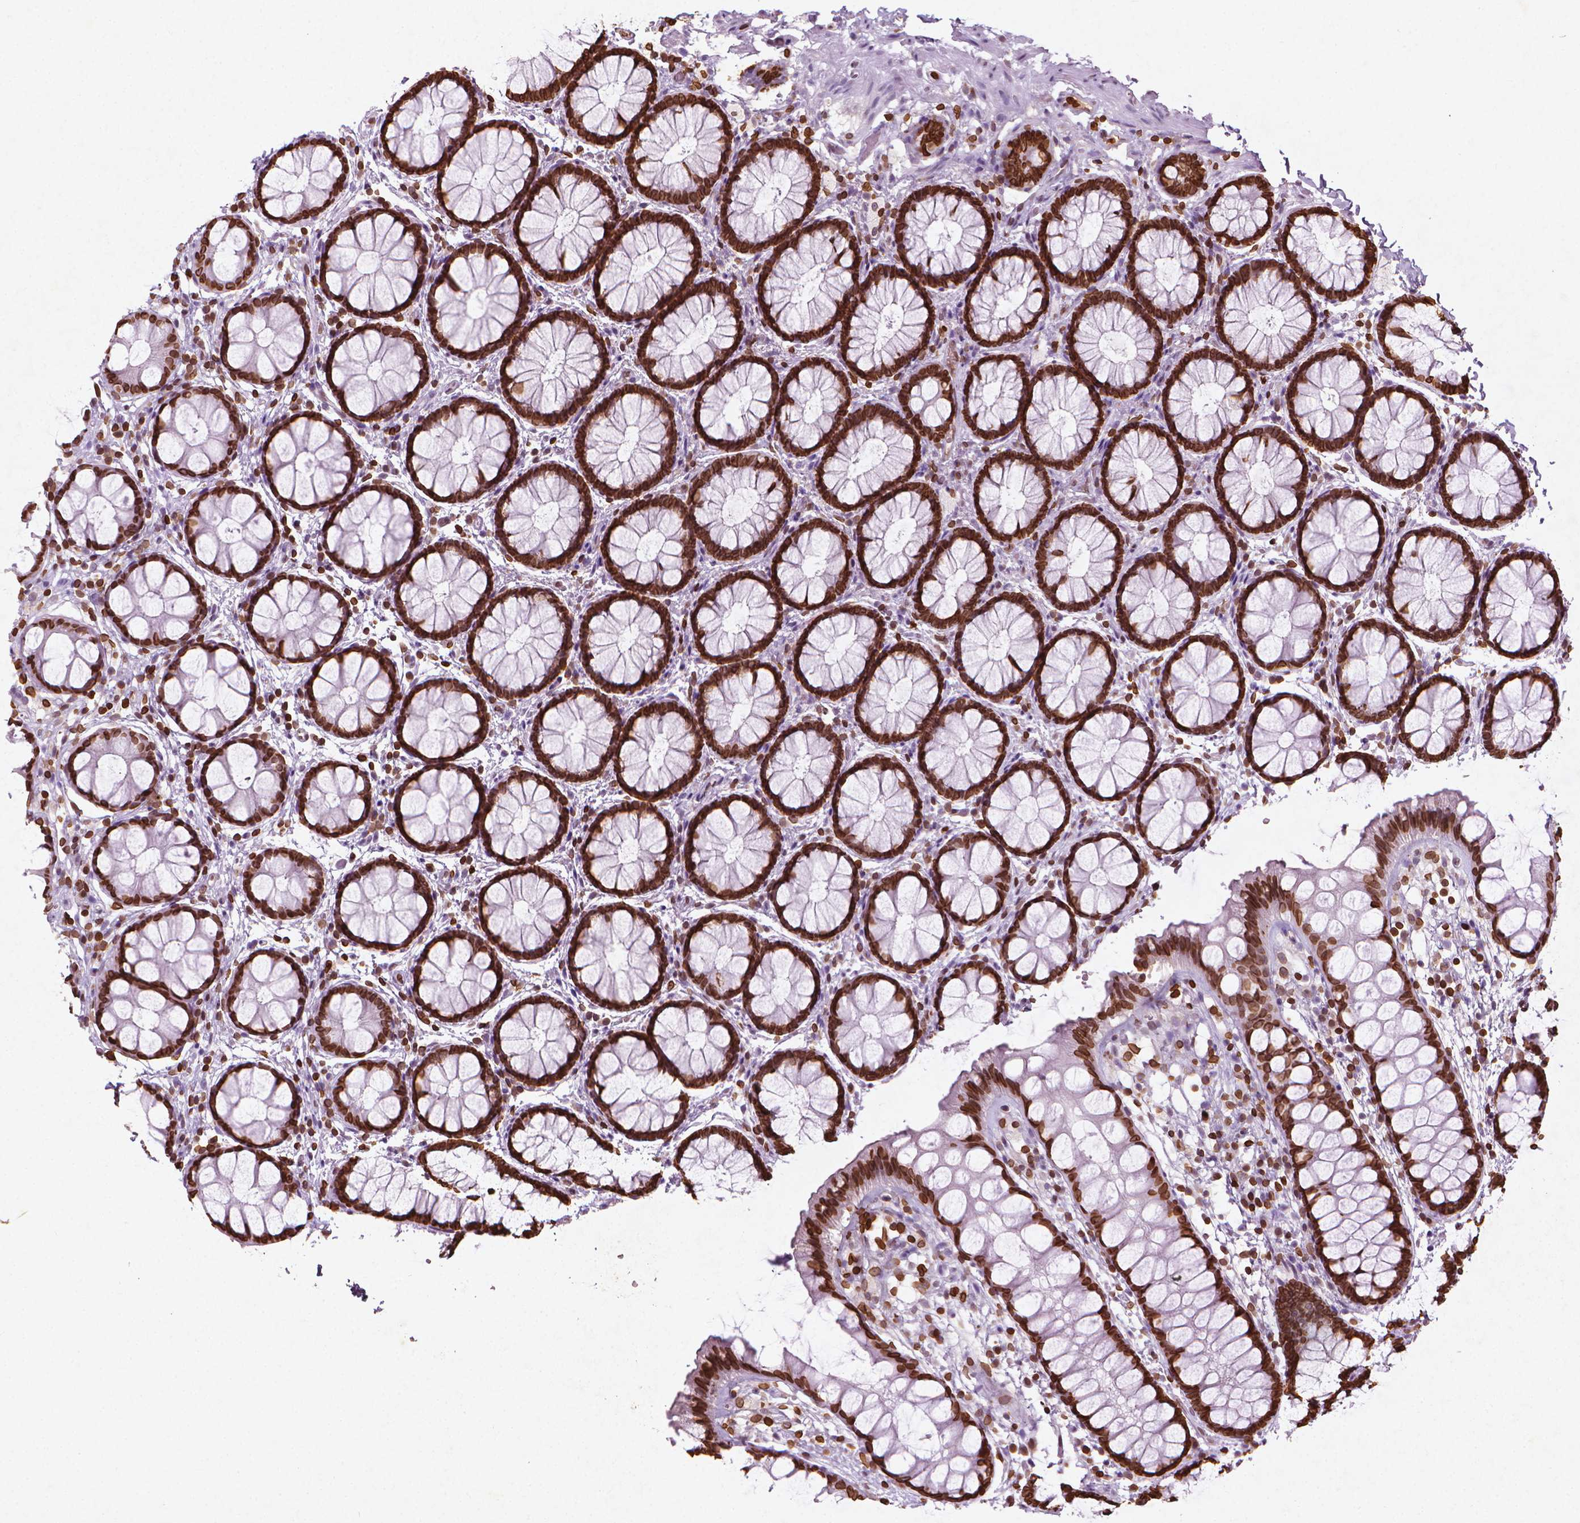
{"staining": {"intensity": "strong", "quantity": ">75%", "location": "nuclear"}, "tissue": "rectum", "cell_type": "Glandular cells", "image_type": "normal", "snomed": [{"axis": "morphology", "description": "Normal tissue, NOS"}, {"axis": "topography", "description": "Rectum"}], "caption": "Rectum stained for a protein (brown) demonstrates strong nuclear positive staining in about >75% of glandular cells.", "gene": "LMNB1", "patient": {"sex": "female", "age": 62}}